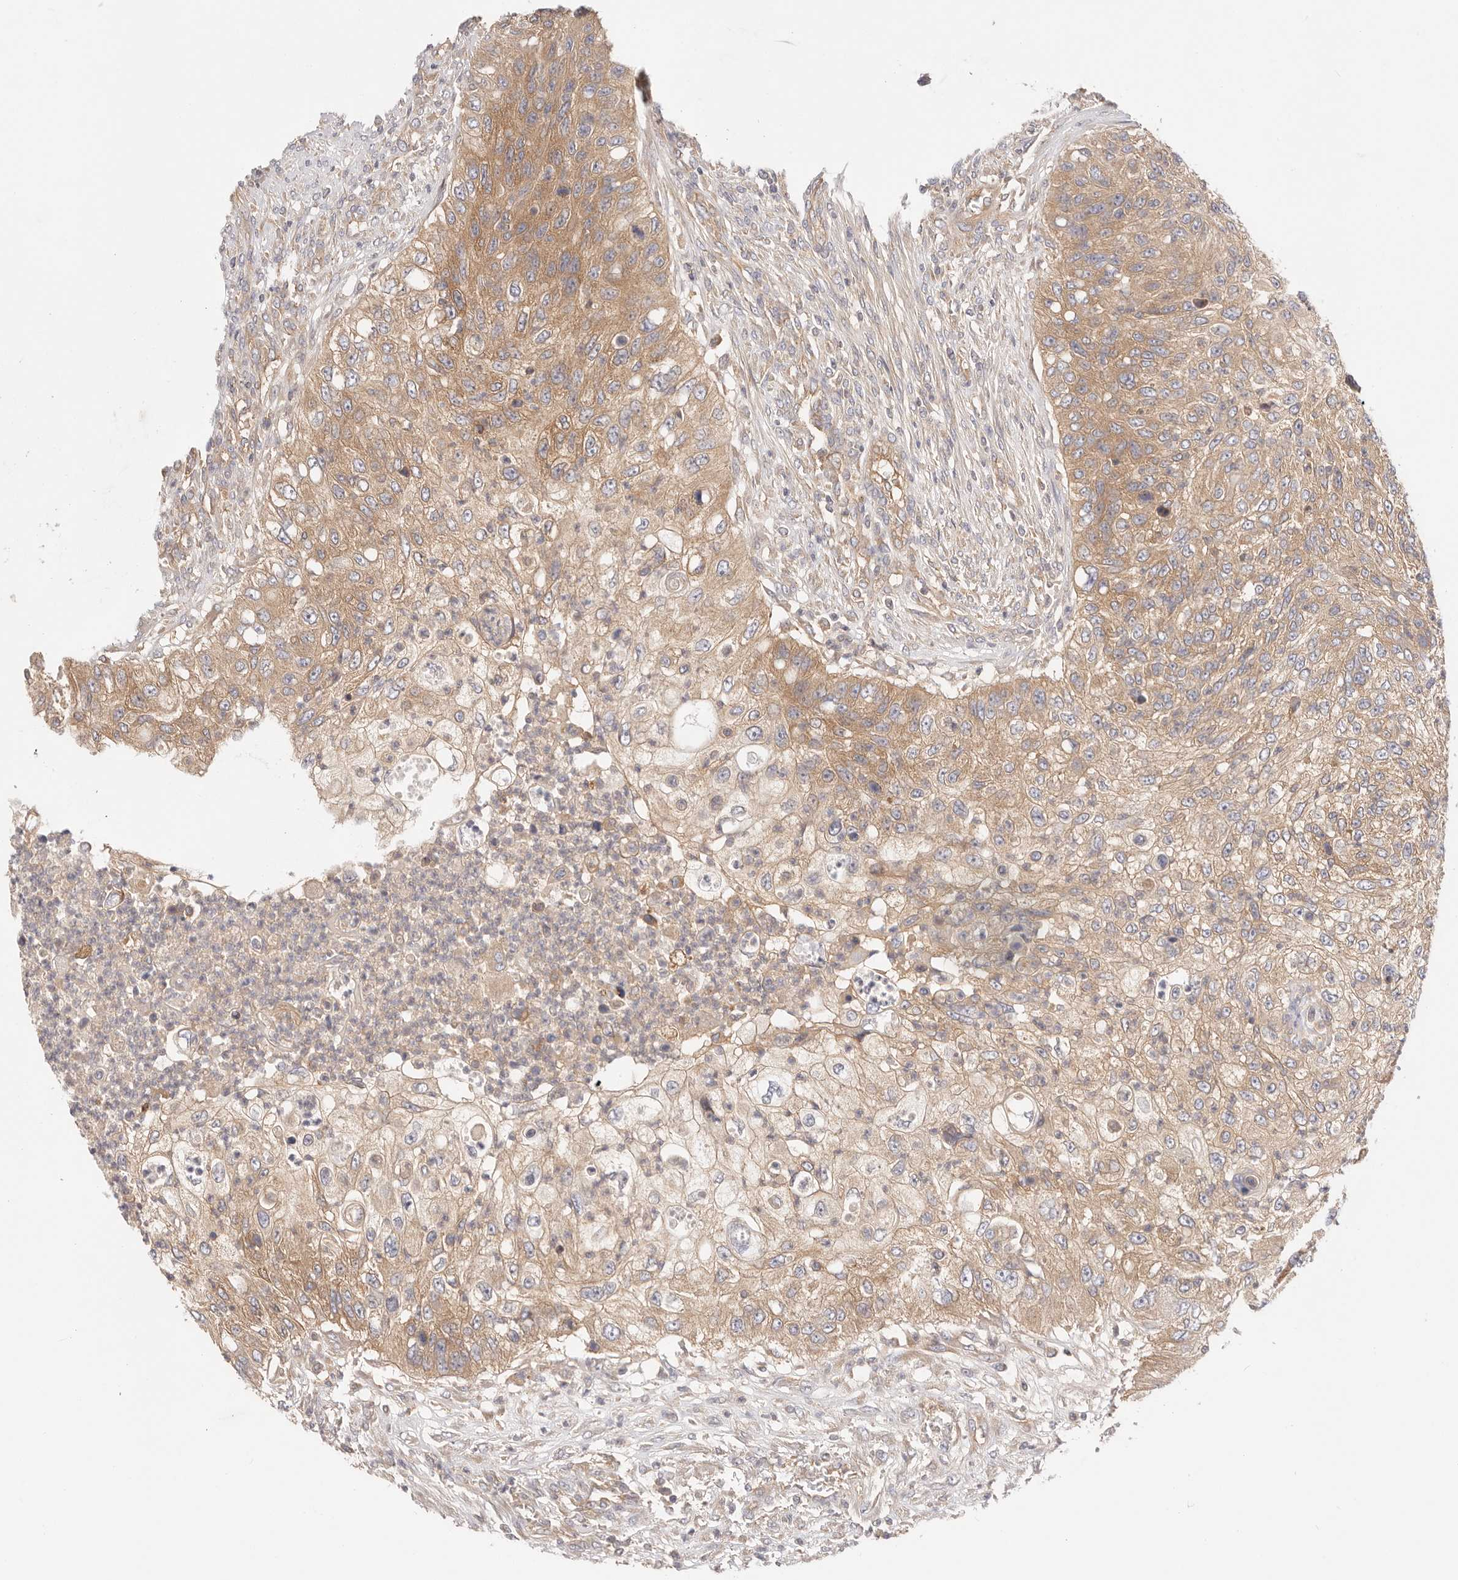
{"staining": {"intensity": "moderate", "quantity": "25%-75%", "location": "cytoplasmic/membranous"}, "tissue": "urothelial cancer", "cell_type": "Tumor cells", "image_type": "cancer", "snomed": [{"axis": "morphology", "description": "Urothelial carcinoma, High grade"}, {"axis": "topography", "description": "Urinary bladder"}], "caption": "Protein staining demonstrates moderate cytoplasmic/membranous staining in approximately 25%-75% of tumor cells in urothelial cancer. (IHC, brightfield microscopy, high magnification).", "gene": "KCMF1", "patient": {"sex": "female", "age": 60}}